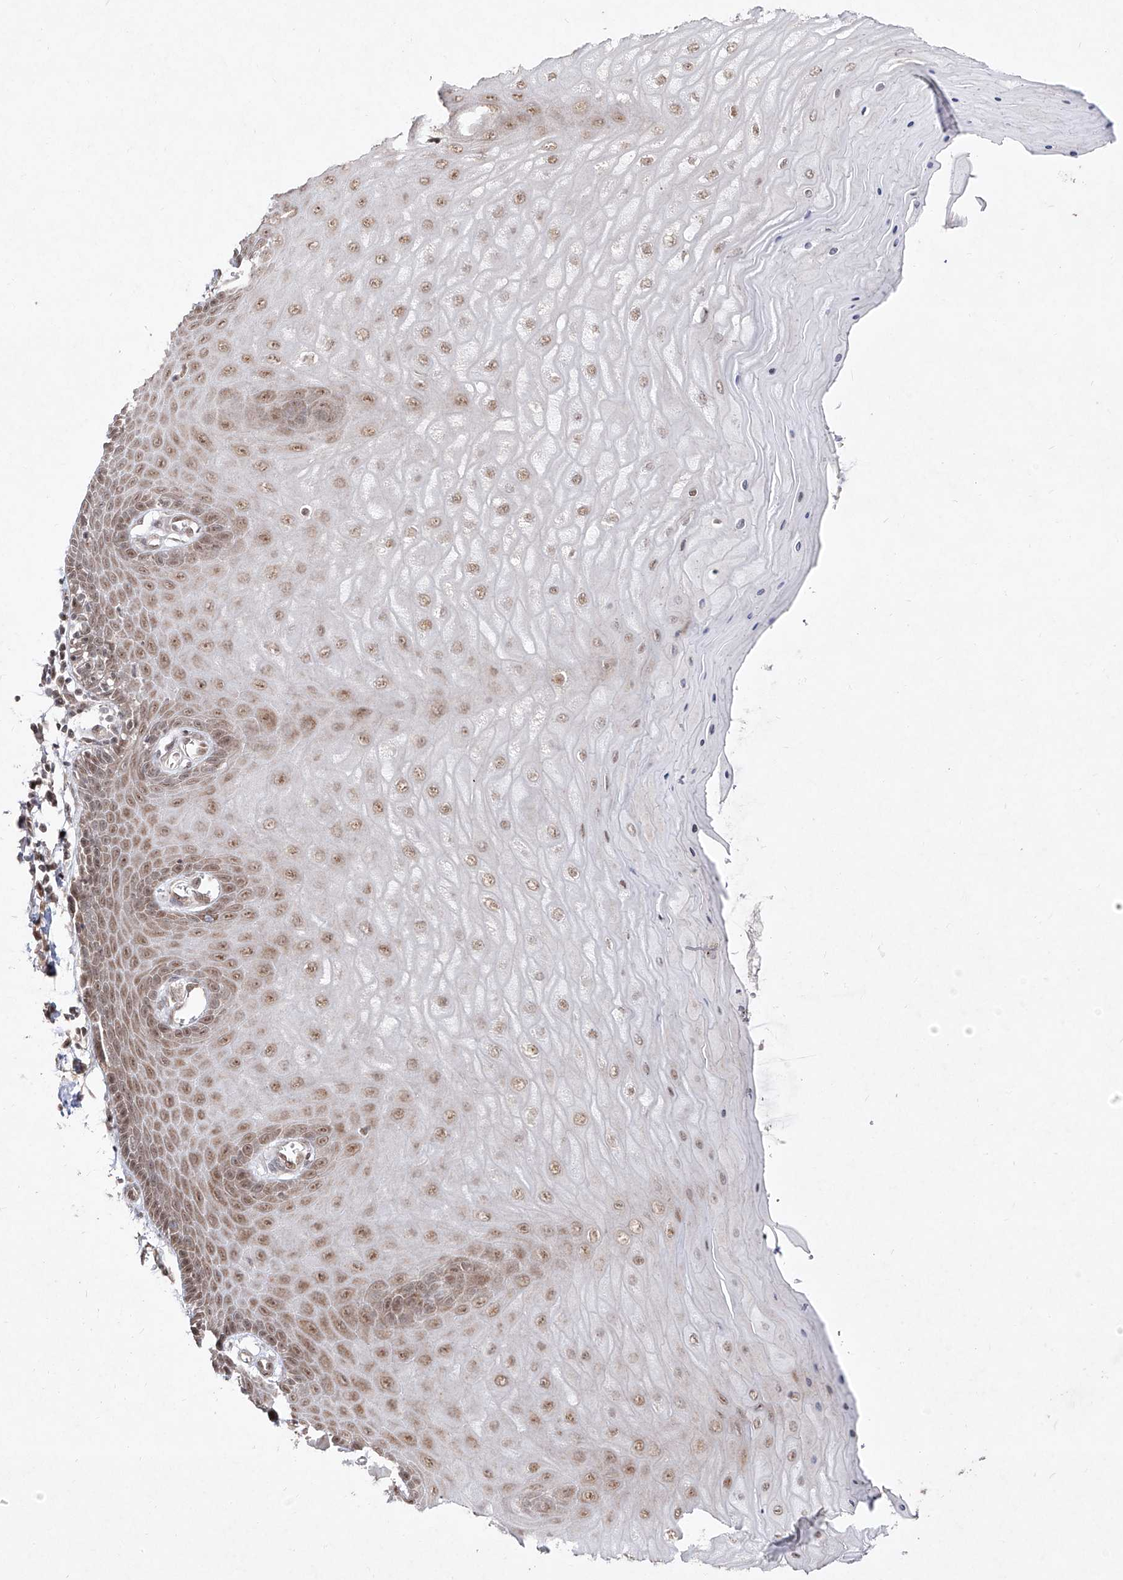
{"staining": {"intensity": "moderate", "quantity": "25%-75%", "location": "nuclear"}, "tissue": "cervix", "cell_type": "Glandular cells", "image_type": "normal", "snomed": [{"axis": "morphology", "description": "Normal tissue, NOS"}, {"axis": "topography", "description": "Cervix"}], "caption": "A high-resolution photomicrograph shows IHC staining of normal cervix, which shows moderate nuclear staining in about 25%-75% of glandular cells.", "gene": "SNRNP27", "patient": {"sex": "female", "age": 55}}